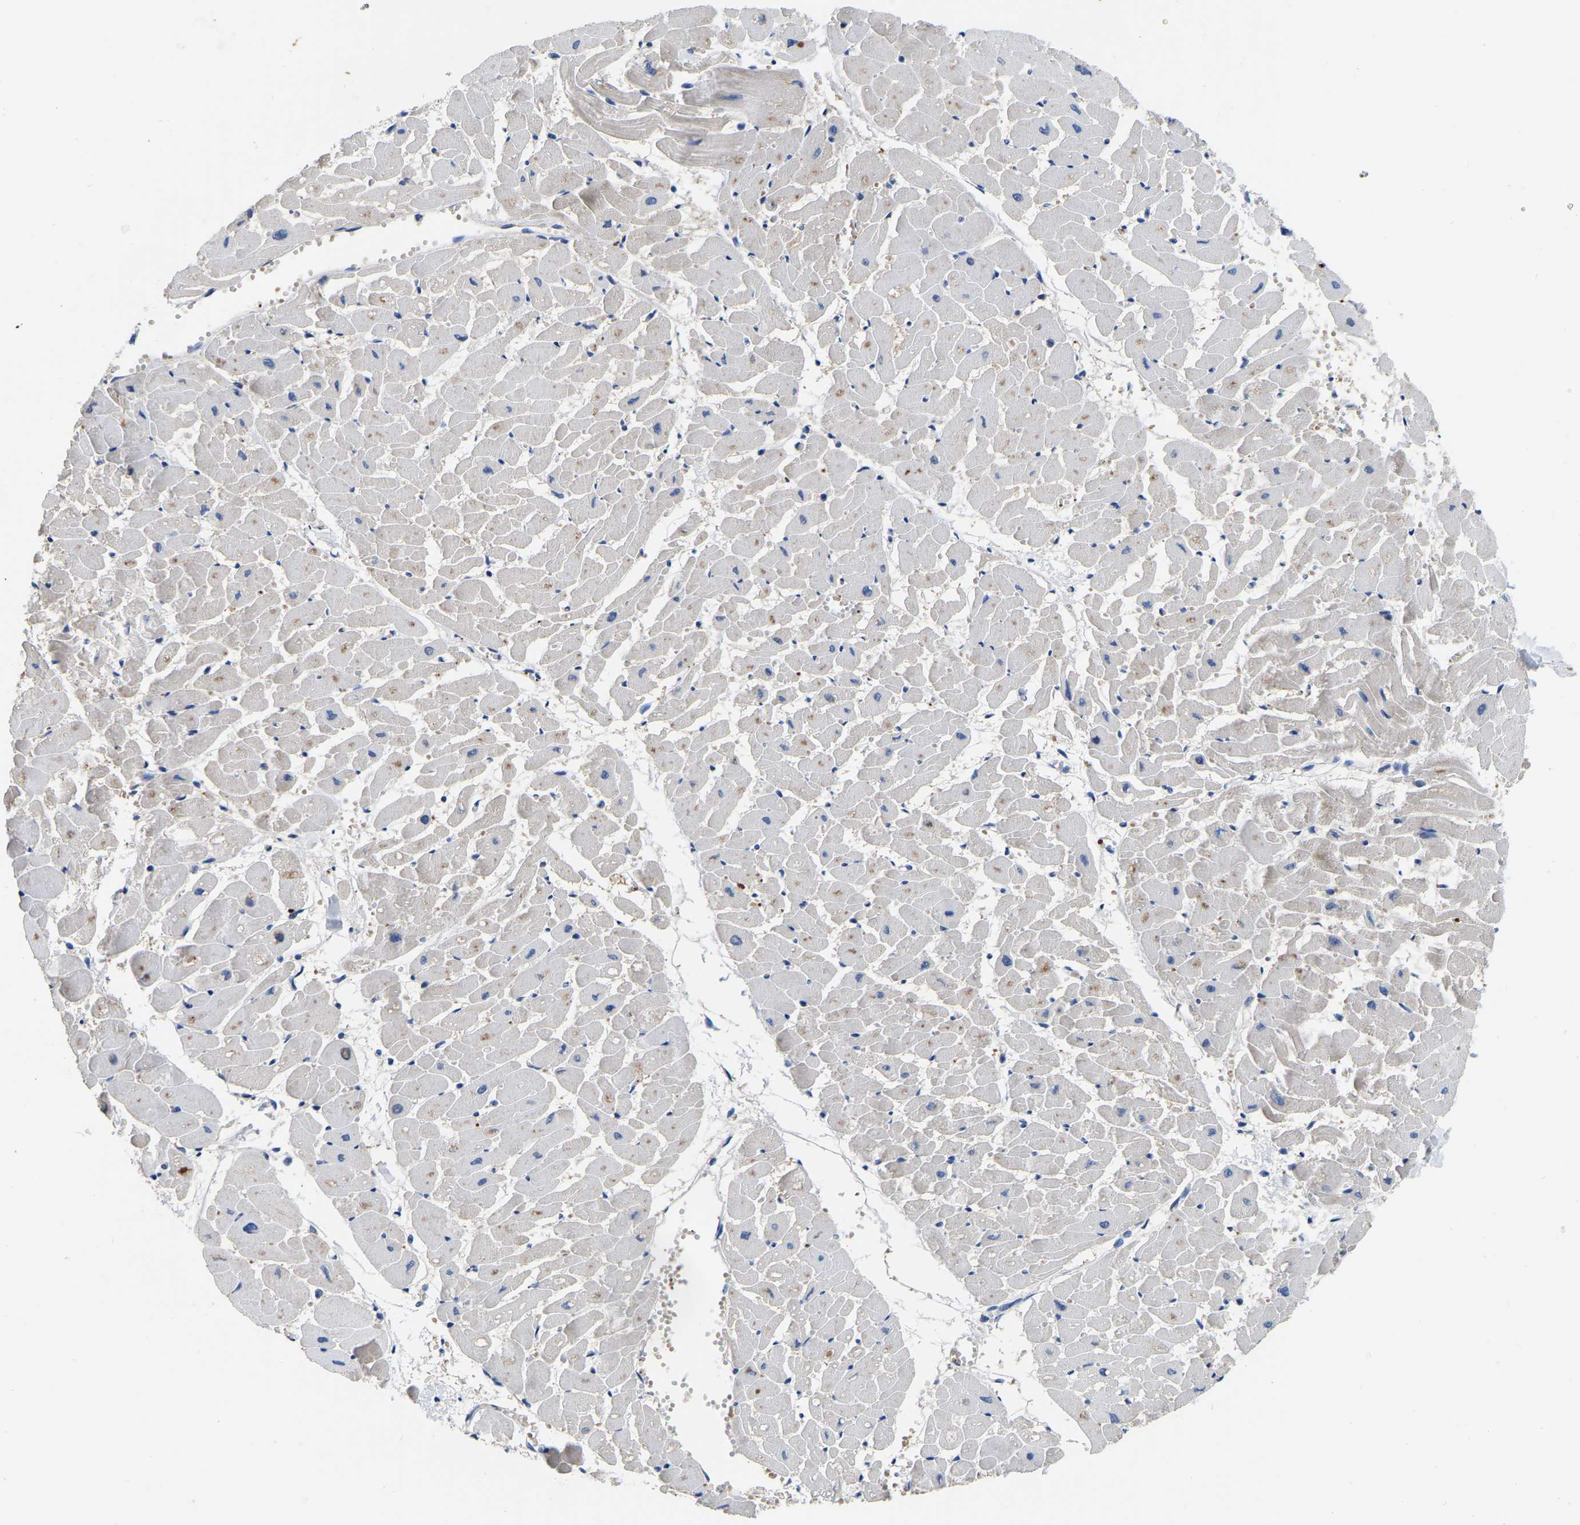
{"staining": {"intensity": "weak", "quantity": "<25%", "location": "cytoplasmic/membranous"}, "tissue": "heart muscle", "cell_type": "Cardiomyocytes", "image_type": "normal", "snomed": [{"axis": "morphology", "description": "Normal tissue, NOS"}, {"axis": "topography", "description": "Heart"}], "caption": "The IHC histopathology image has no significant staining in cardiomyocytes of heart muscle.", "gene": "RAB27B", "patient": {"sex": "female", "age": 19}}